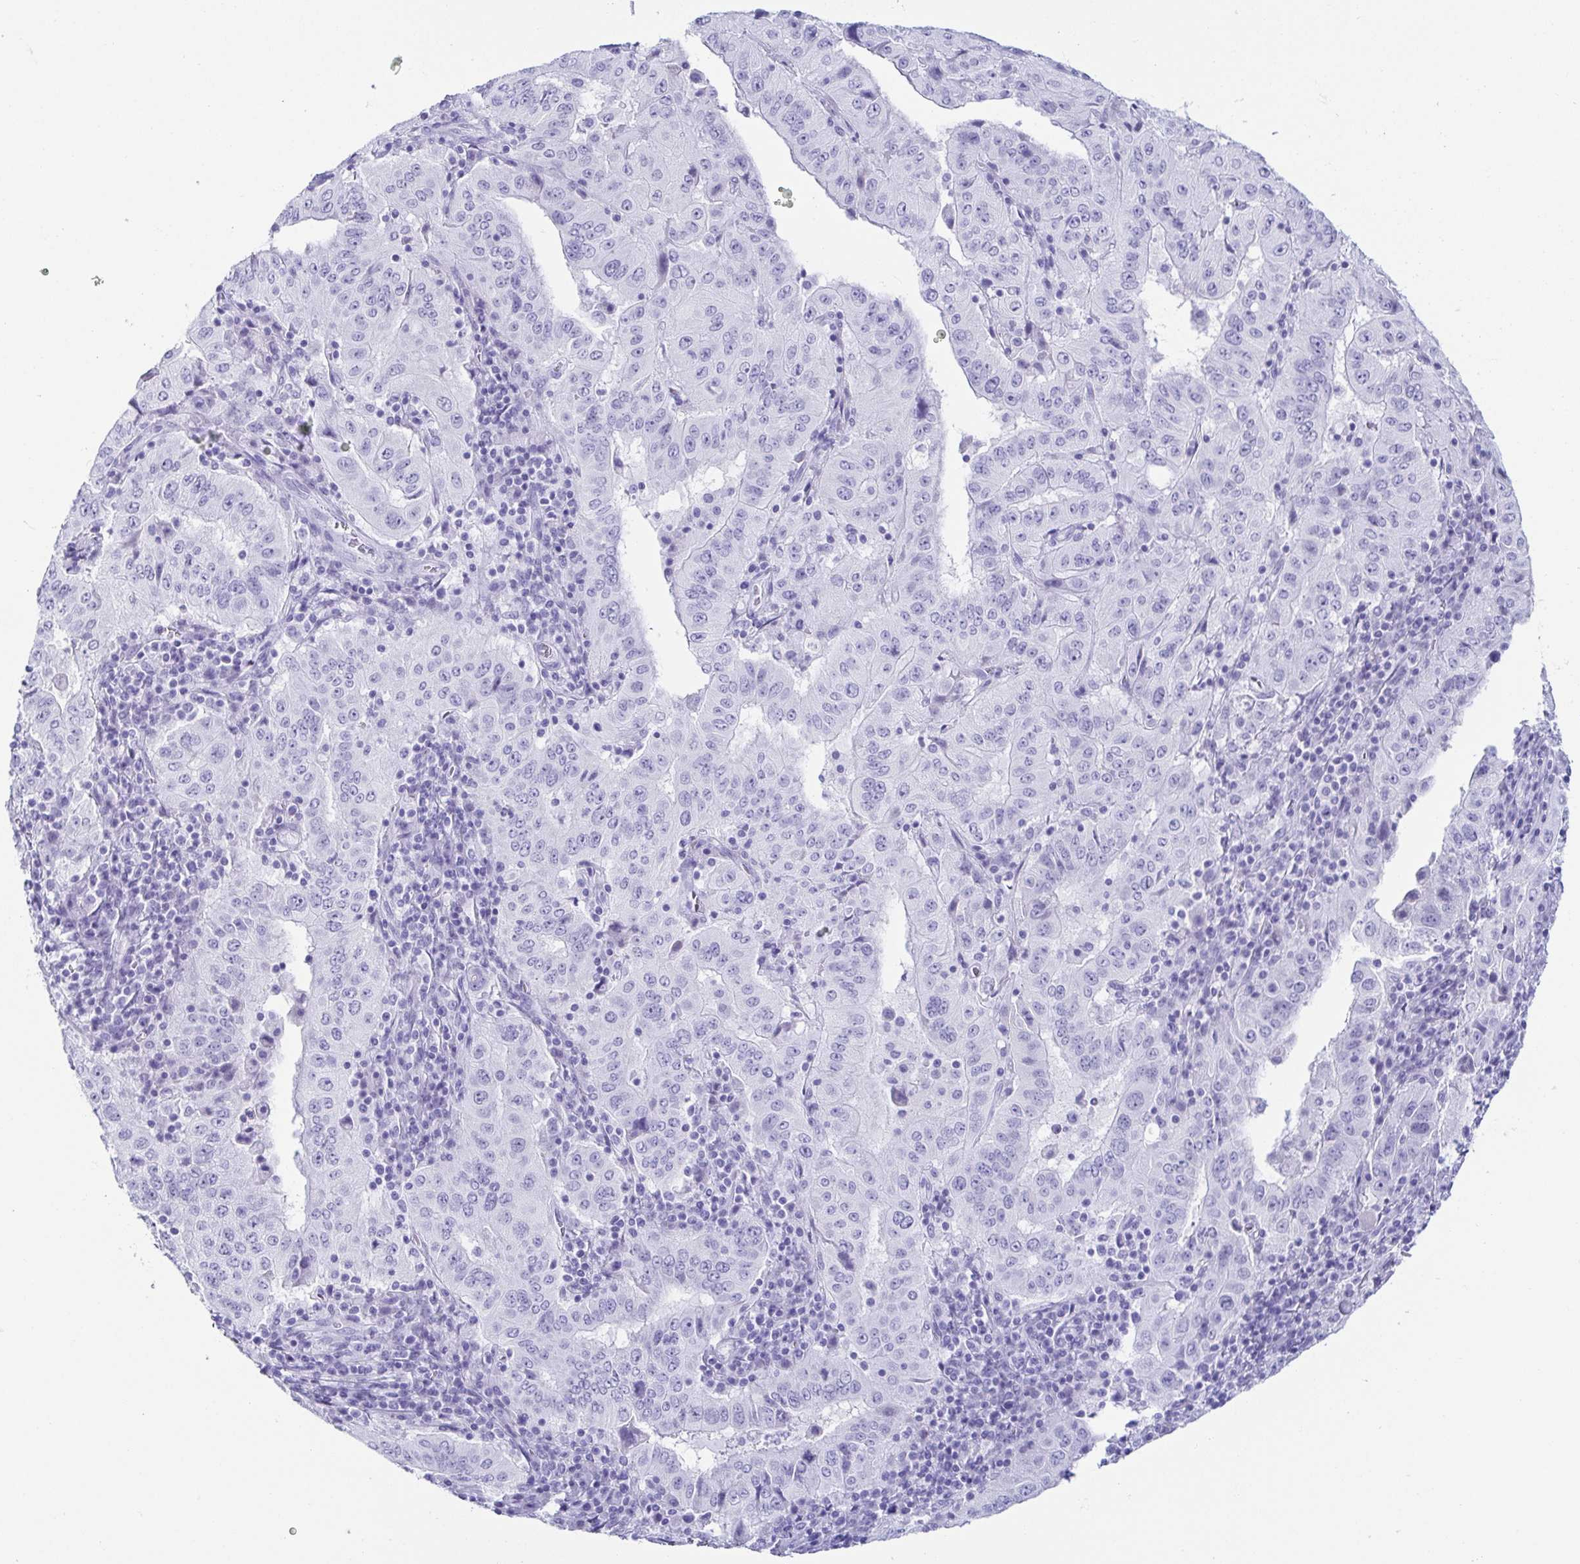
{"staining": {"intensity": "negative", "quantity": "none", "location": "none"}, "tissue": "pancreatic cancer", "cell_type": "Tumor cells", "image_type": "cancer", "snomed": [{"axis": "morphology", "description": "Adenocarcinoma, NOS"}, {"axis": "topography", "description": "Pancreas"}], "caption": "Protein analysis of pancreatic cancer demonstrates no significant staining in tumor cells.", "gene": "CD164L2", "patient": {"sex": "male", "age": 63}}